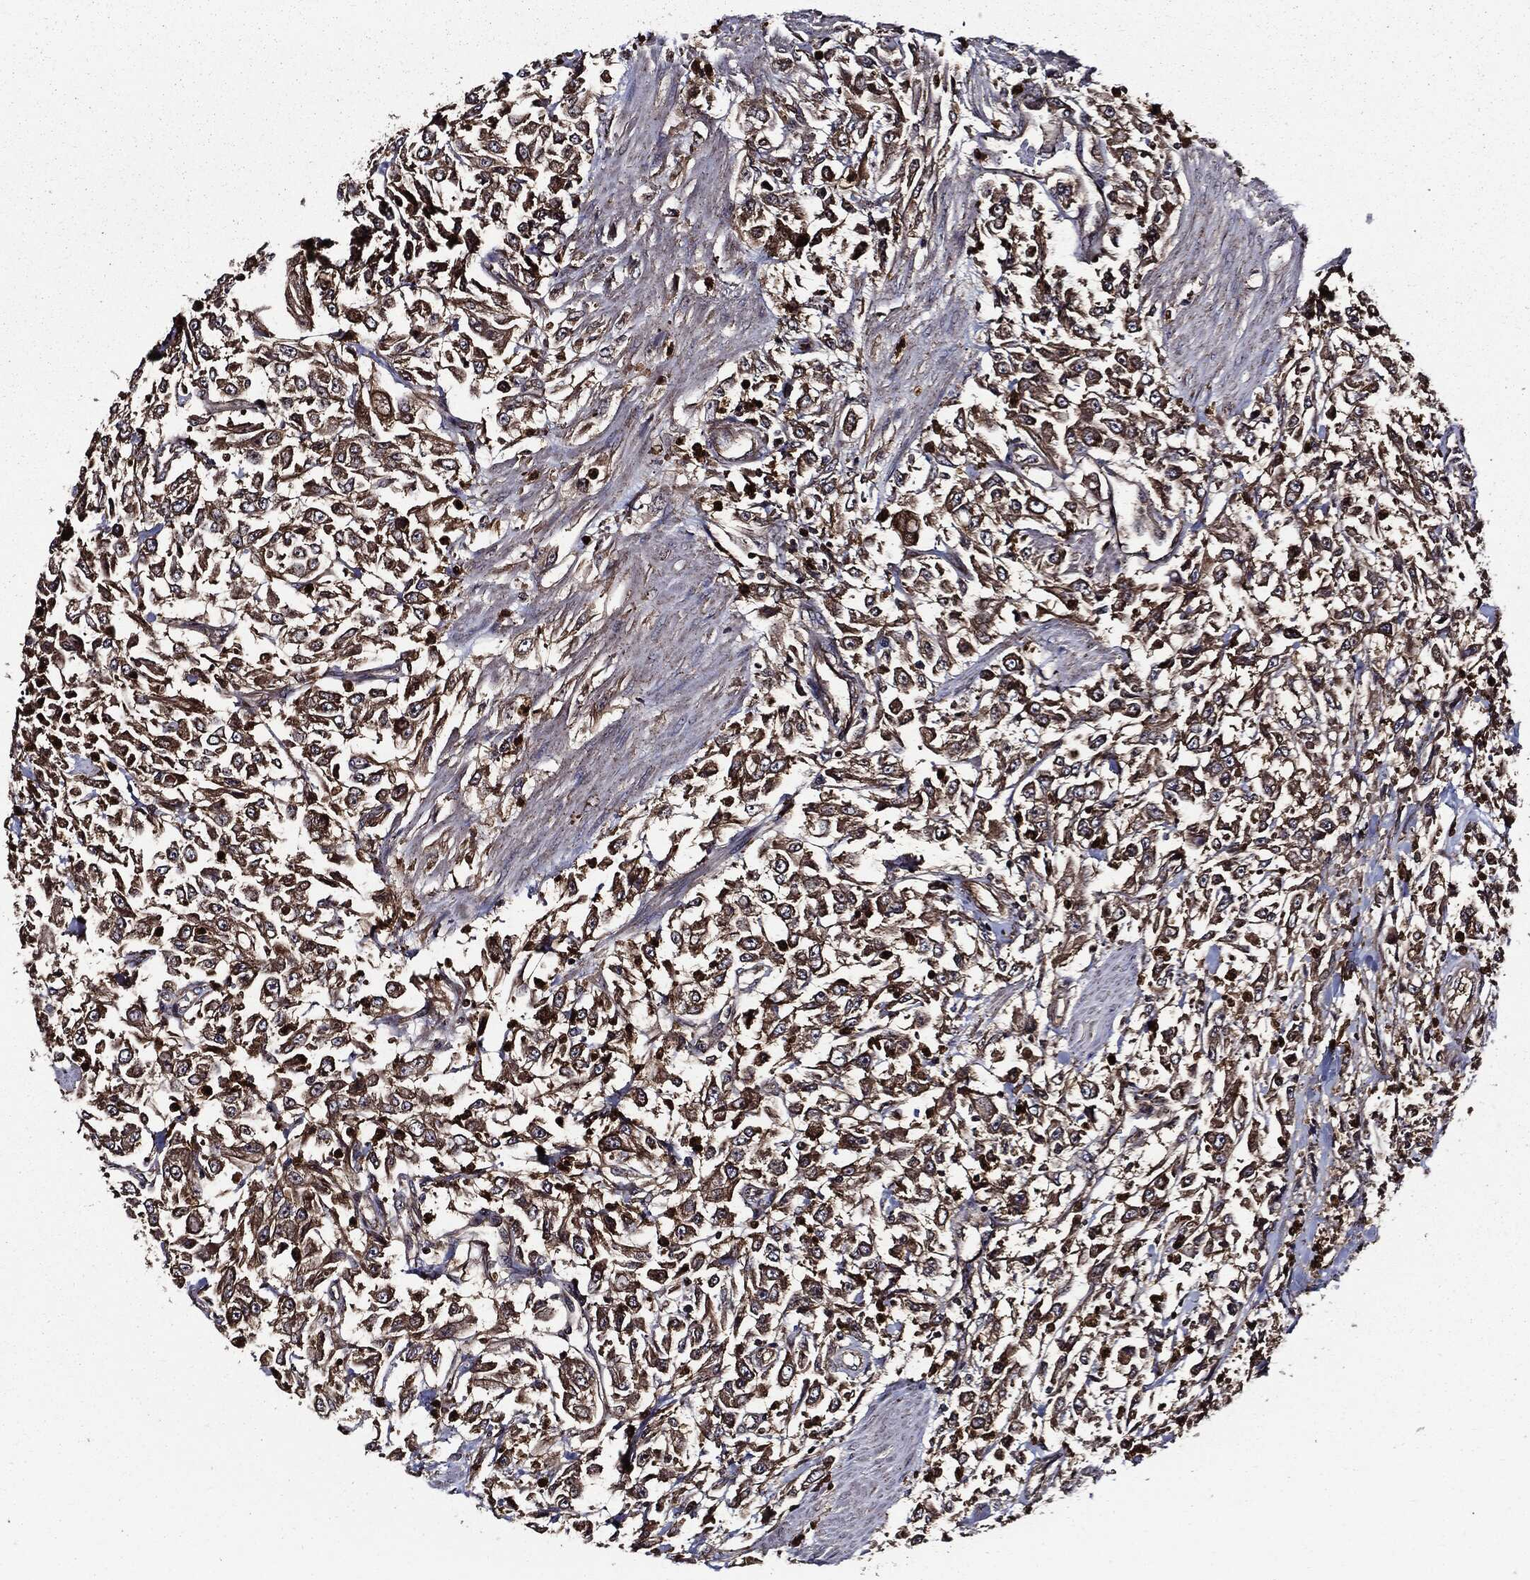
{"staining": {"intensity": "strong", "quantity": "25%-75%", "location": "cytoplasmic/membranous"}, "tissue": "urothelial cancer", "cell_type": "Tumor cells", "image_type": "cancer", "snomed": [{"axis": "morphology", "description": "Urothelial carcinoma, High grade"}, {"axis": "topography", "description": "Urinary bladder"}], "caption": "This histopathology image demonstrates urothelial cancer stained with immunohistochemistry to label a protein in brown. The cytoplasmic/membranous of tumor cells show strong positivity for the protein. Nuclei are counter-stained blue.", "gene": "PDCD6IP", "patient": {"sex": "male", "age": 46}}